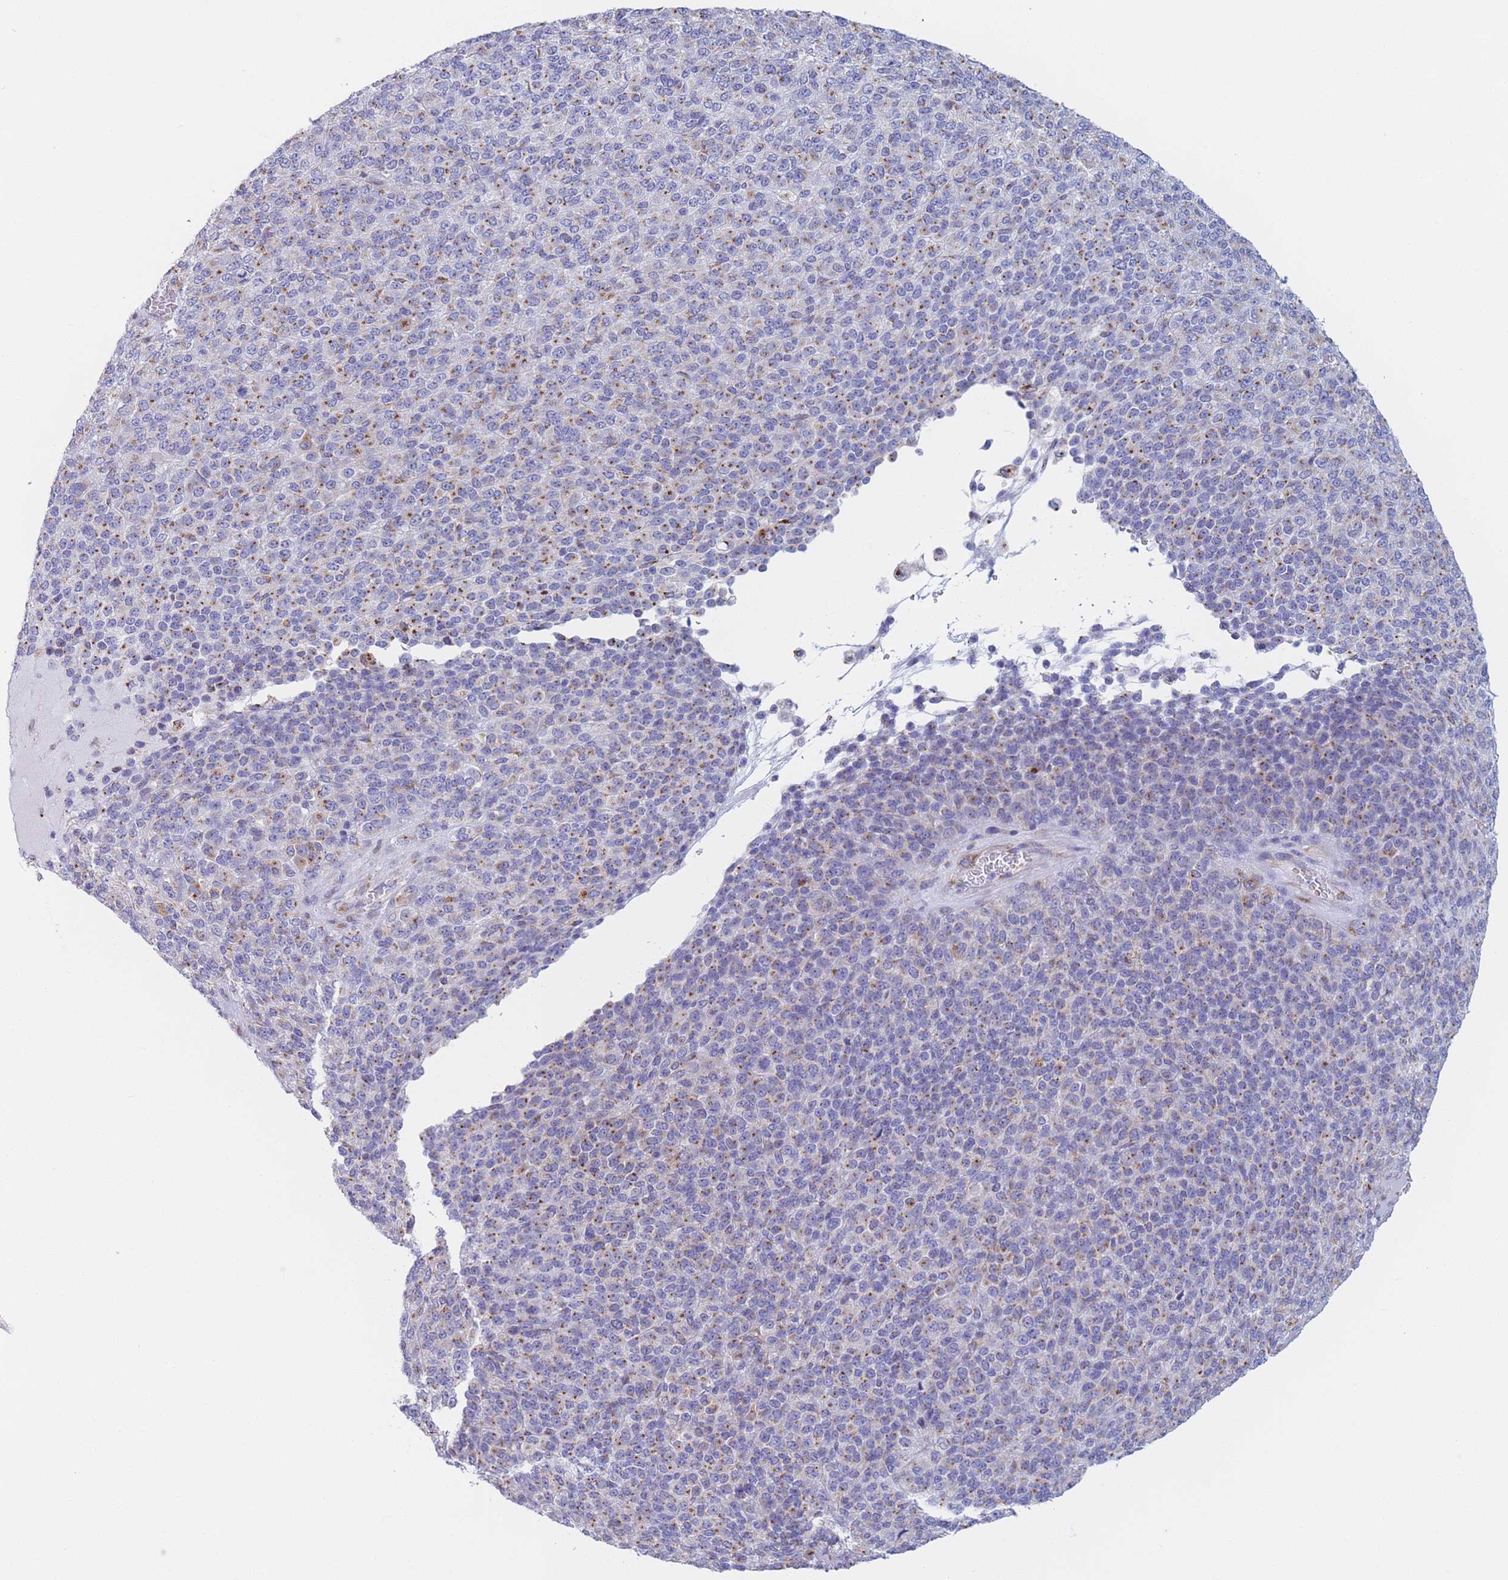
{"staining": {"intensity": "moderate", "quantity": "25%-75%", "location": "cytoplasmic/membranous"}, "tissue": "melanoma", "cell_type": "Tumor cells", "image_type": "cancer", "snomed": [{"axis": "morphology", "description": "Malignant melanoma, Metastatic site"}, {"axis": "topography", "description": "Brain"}], "caption": "IHC of melanoma demonstrates medium levels of moderate cytoplasmic/membranous staining in approximately 25%-75% of tumor cells.", "gene": "MRPL30", "patient": {"sex": "female", "age": 56}}